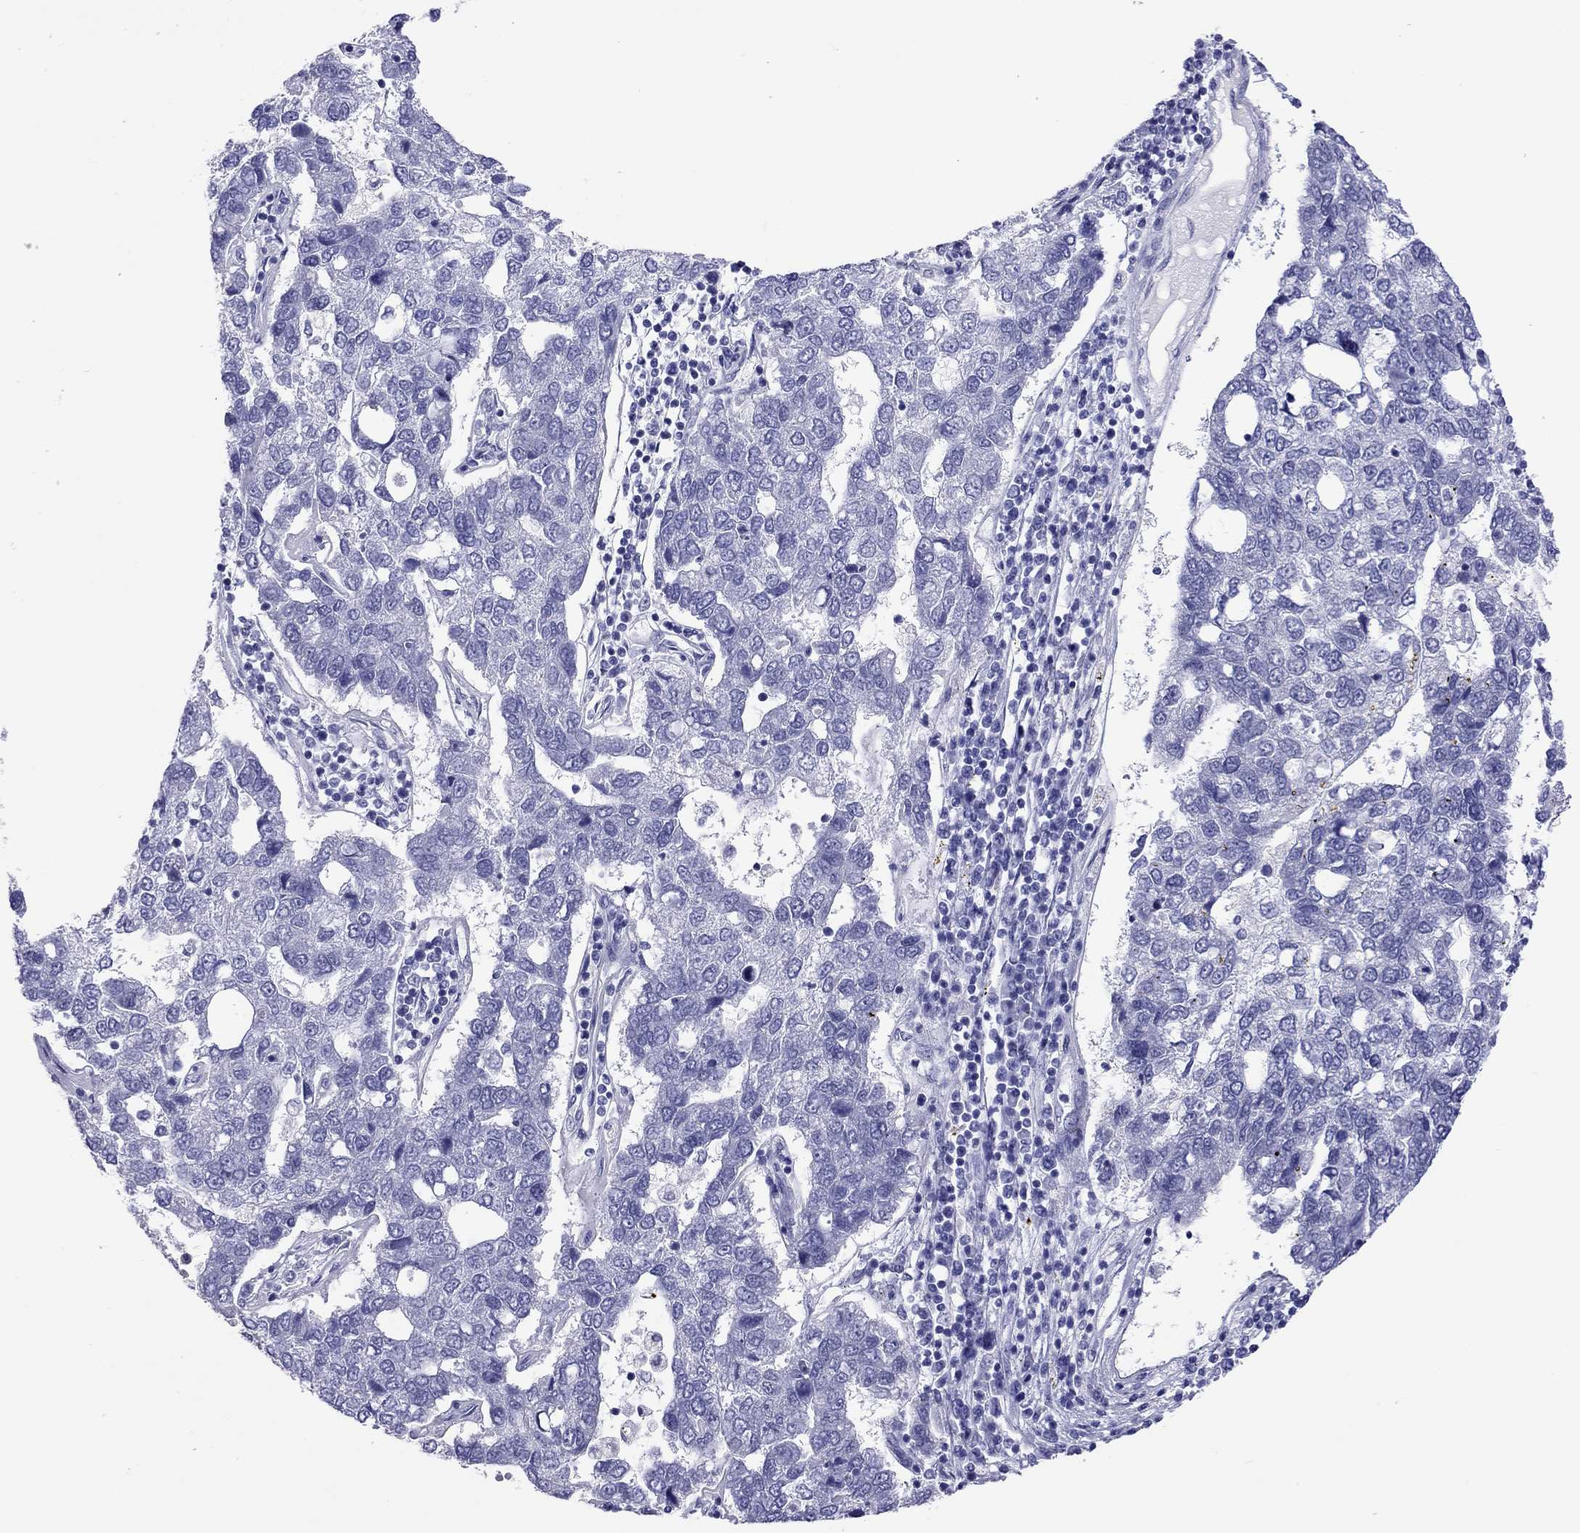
{"staining": {"intensity": "negative", "quantity": "none", "location": "none"}, "tissue": "pancreatic cancer", "cell_type": "Tumor cells", "image_type": "cancer", "snomed": [{"axis": "morphology", "description": "Adenocarcinoma, NOS"}, {"axis": "topography", "description": "Pancreas"}], "caption": "The photomicrograph reveals no staining of tumor cells in pancreatic cancer. The staining is performed using DAB (3,3'-diaminobenzidine) brown chromogen with nuclei counter-stained in using hematoxylin.", "gene": "ARMC12", "patient": {"sex": "female", "age": 61}}